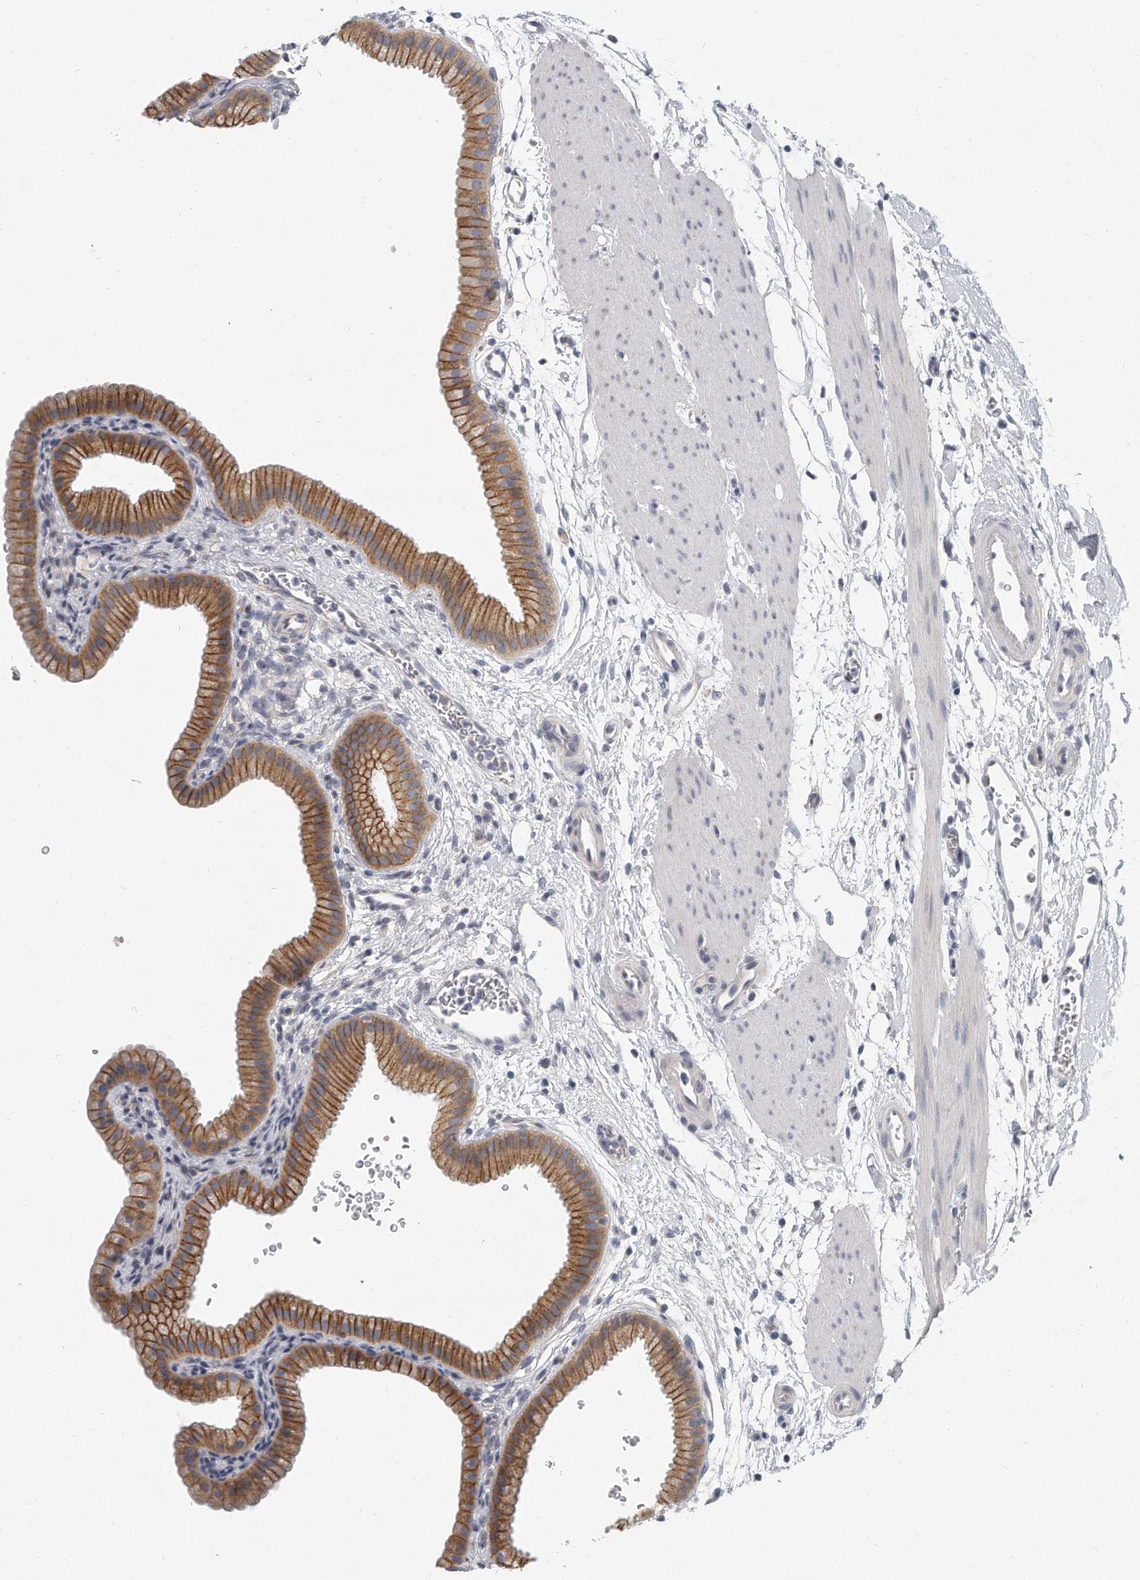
{"staining": {"intensity": "strong", "quantity": ">75%", "location": "cytoplasmic/membranous"}, "tissue": "gallbladder", "cell_type": "Glandular cells", "image_type": "normal", "snomed": [{"axis": "morphology", "description": "Normal tissue, NOS"}, {"axis": "topography", "description": "Gallbladder"}], "caption": "A high-resolution photomicrograph shows immunohistochemistry staining of normal gallbladder, which exhibits strong cytoplasmic/membranous positivity in about >75% of glandular cells.", "gene": "PLEKHA6", "patient": {"sex": "female", "age": 64}}